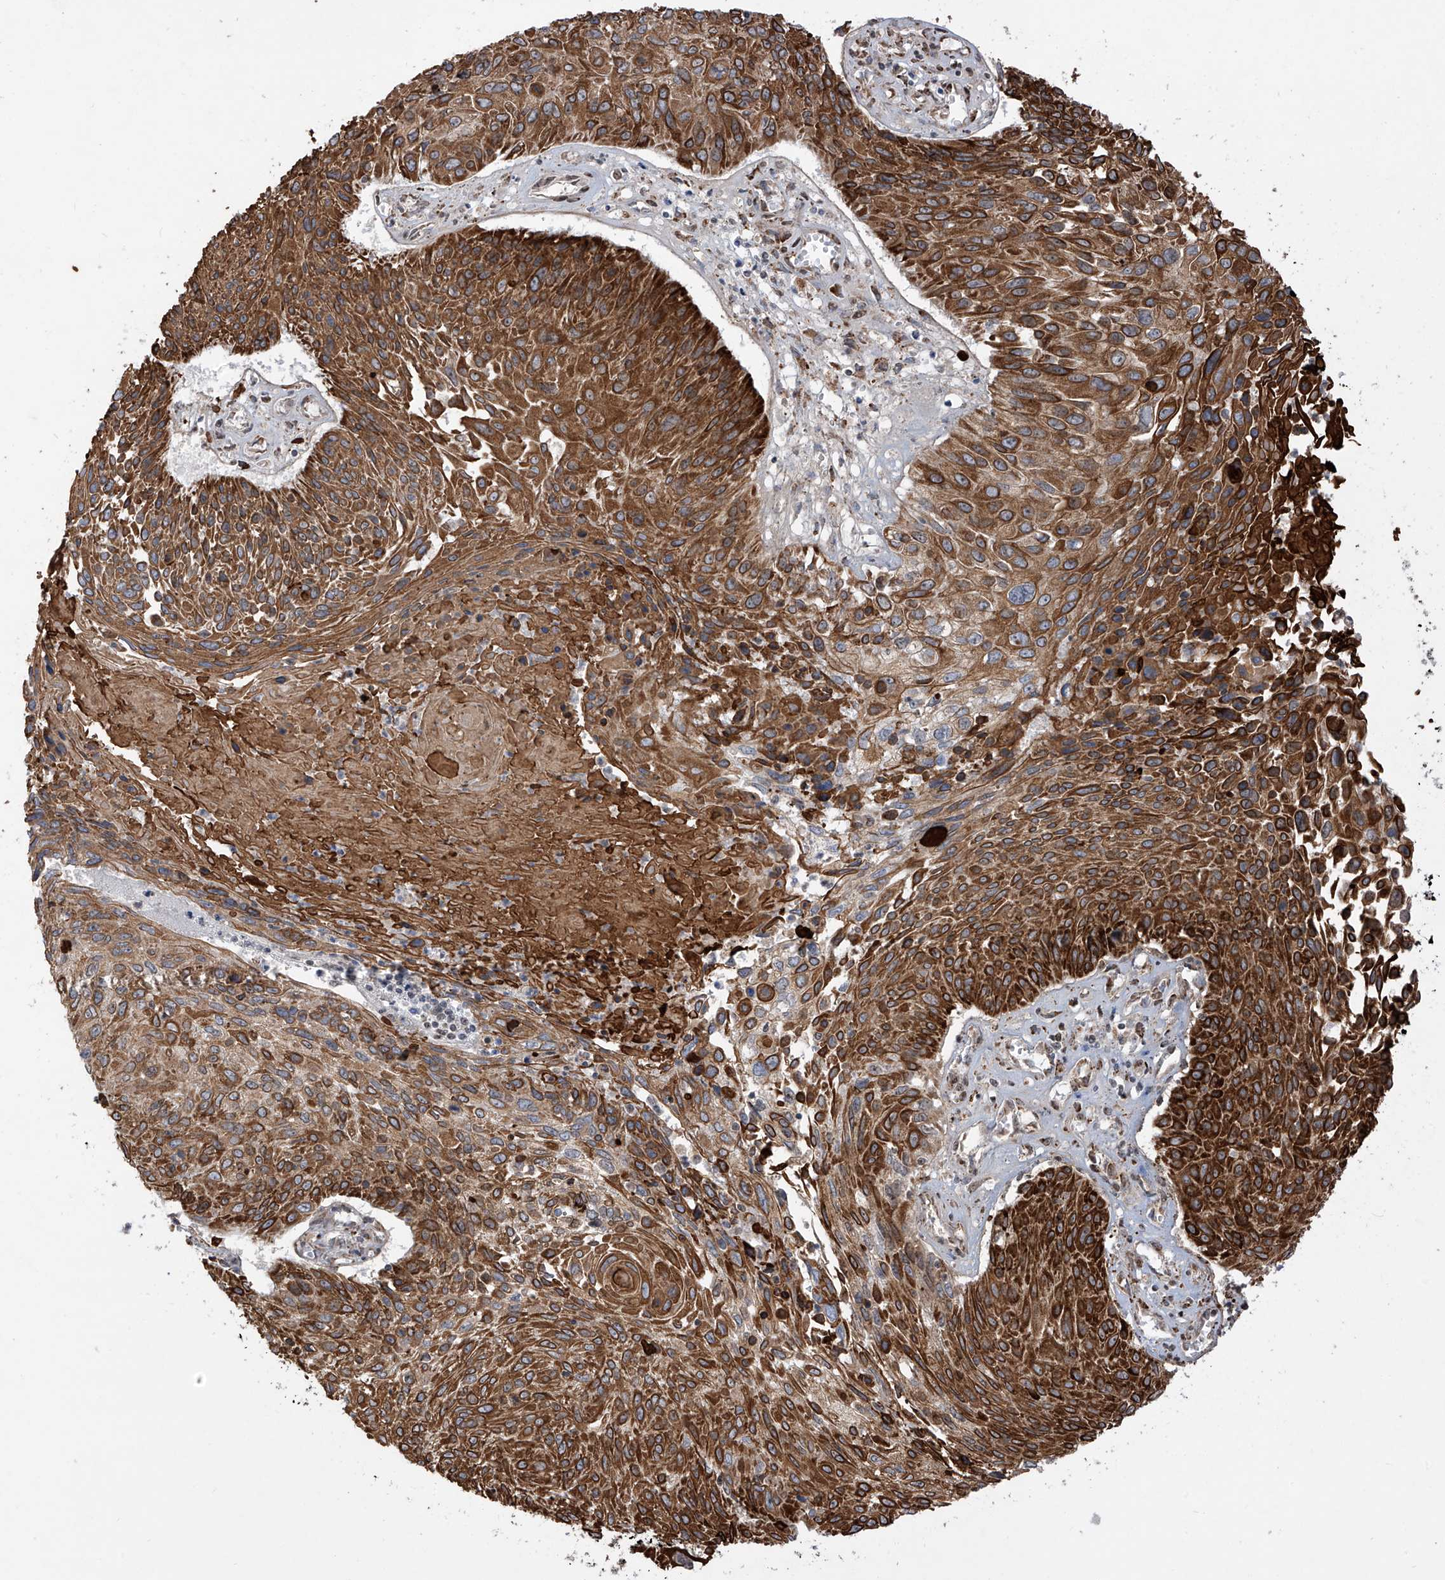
{"staining": {"intensity": "strong", "quantity": ">75%", "location": "cytoplasmic/membranous"}, "tissue": "cervical cancer", "cell_type": "Tumor cells", "image_type": "cancer", "snomed": [{"axis": "morphology", "description": "Squamous cell carcinoma, NOS"}, {"axis": "topography", "description": "Cervix"}], "caption": "Tumor cells display strong cytoplasmic/membranous positivity in approximately >75% of cells in squamous cell carcinoma (cervical).", "gene": "ZBTB8A", "patient": {"sex": "female", "age": 51}}